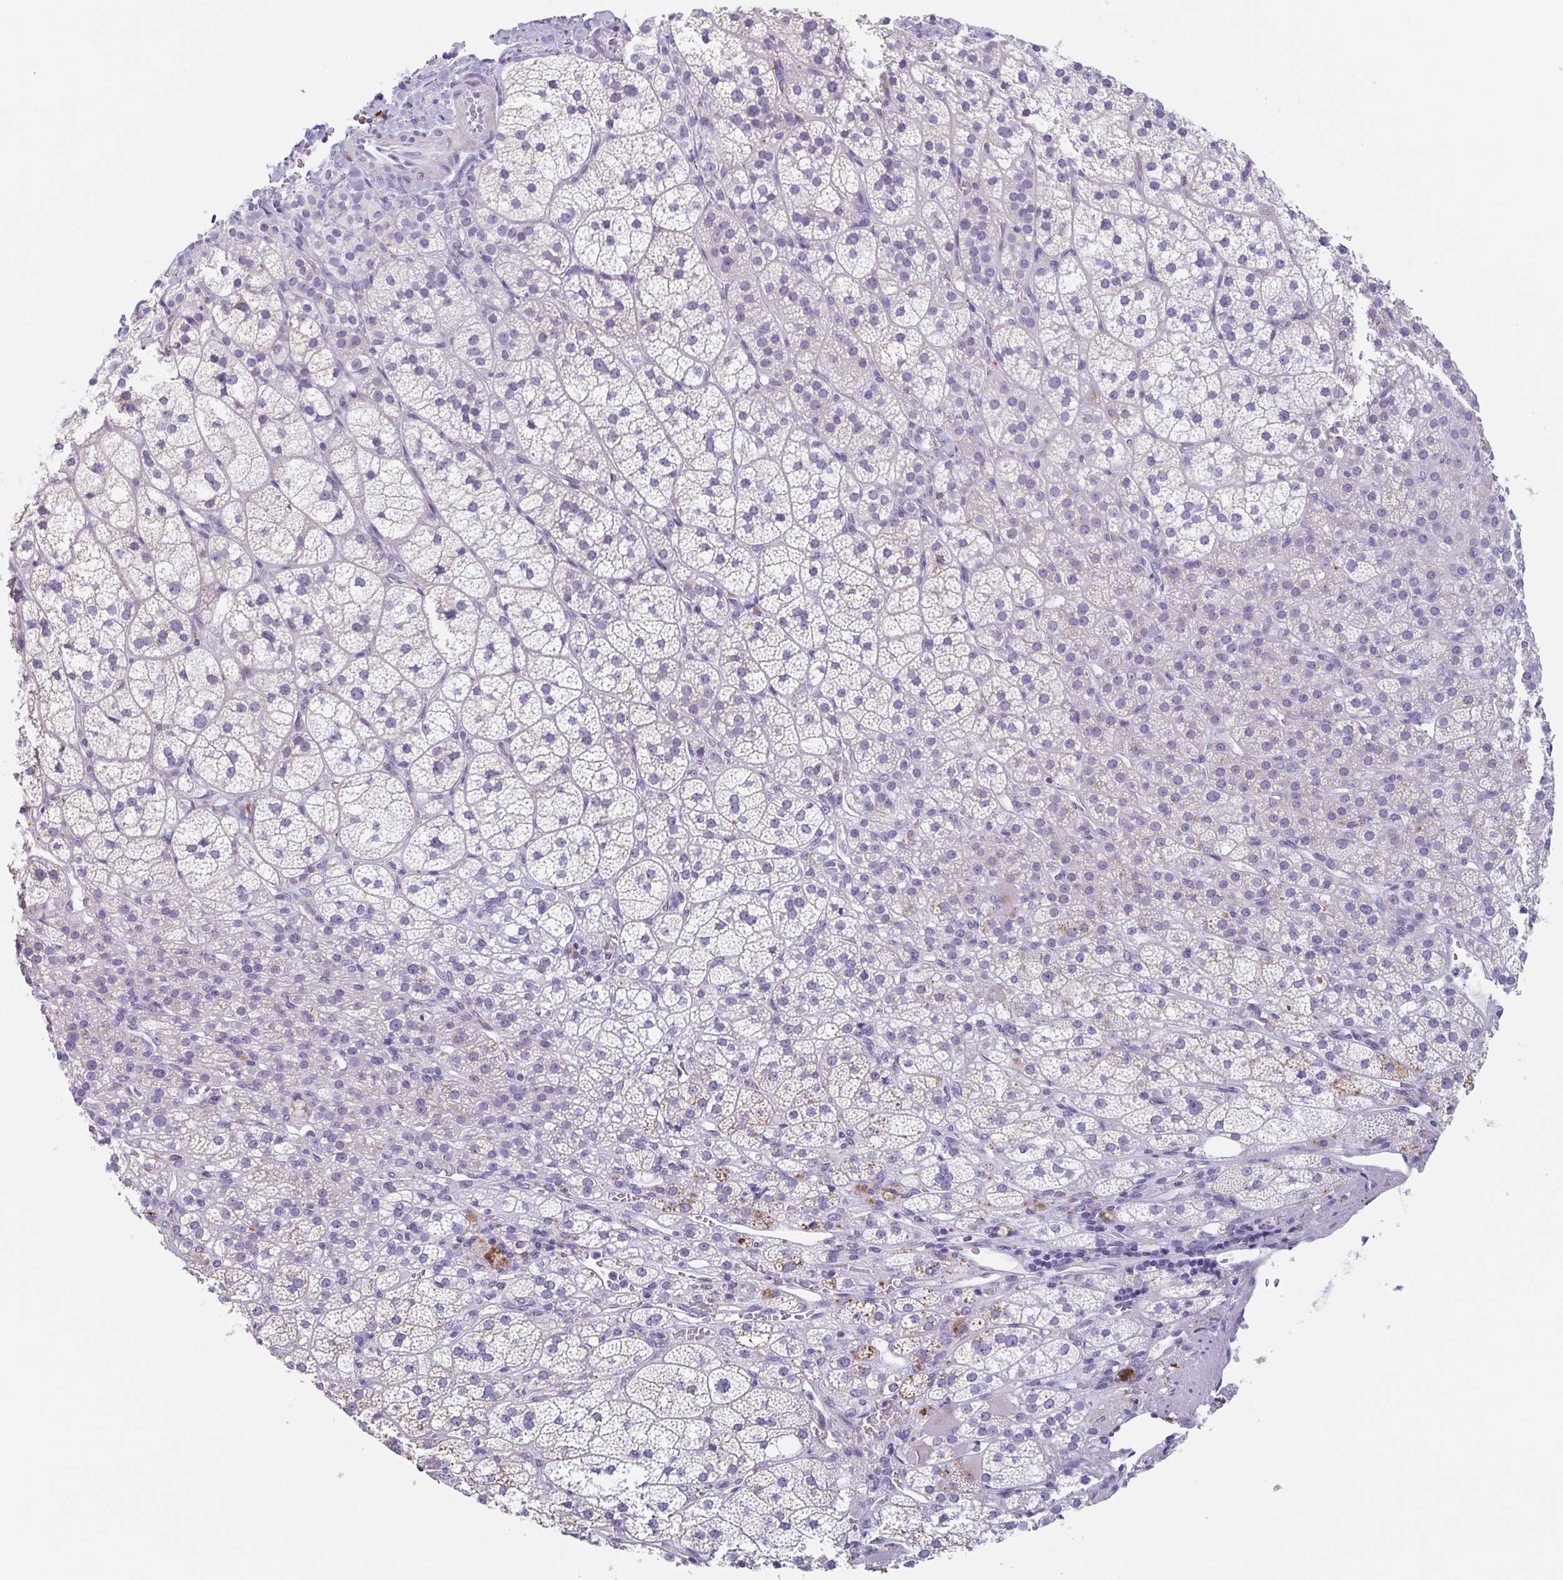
{"staining": {"intensity": "weak", "quantity": "<25%", "location": "cytoplasmic/membranous"}, "tissue": "adrenal gland", "cell_type": "Glandular cells", "image_type": "normal", "snomed": [{"axis": "morphology", "description": "Normal tissue, NOS"}, {"axis": "topography", "description": "Adrenal gland"}], "caption": "DAB immunohistochemical staining of unremarkable human adrenal gland reveals no significant positivity in glandular cells. (Brightfield microscopy of DAB (3,3'-diaminobenzidine) immunohistochemistry at high magnification).", "gene": "TAGLN3", "patient": {"sex": "female", "age": 60}}